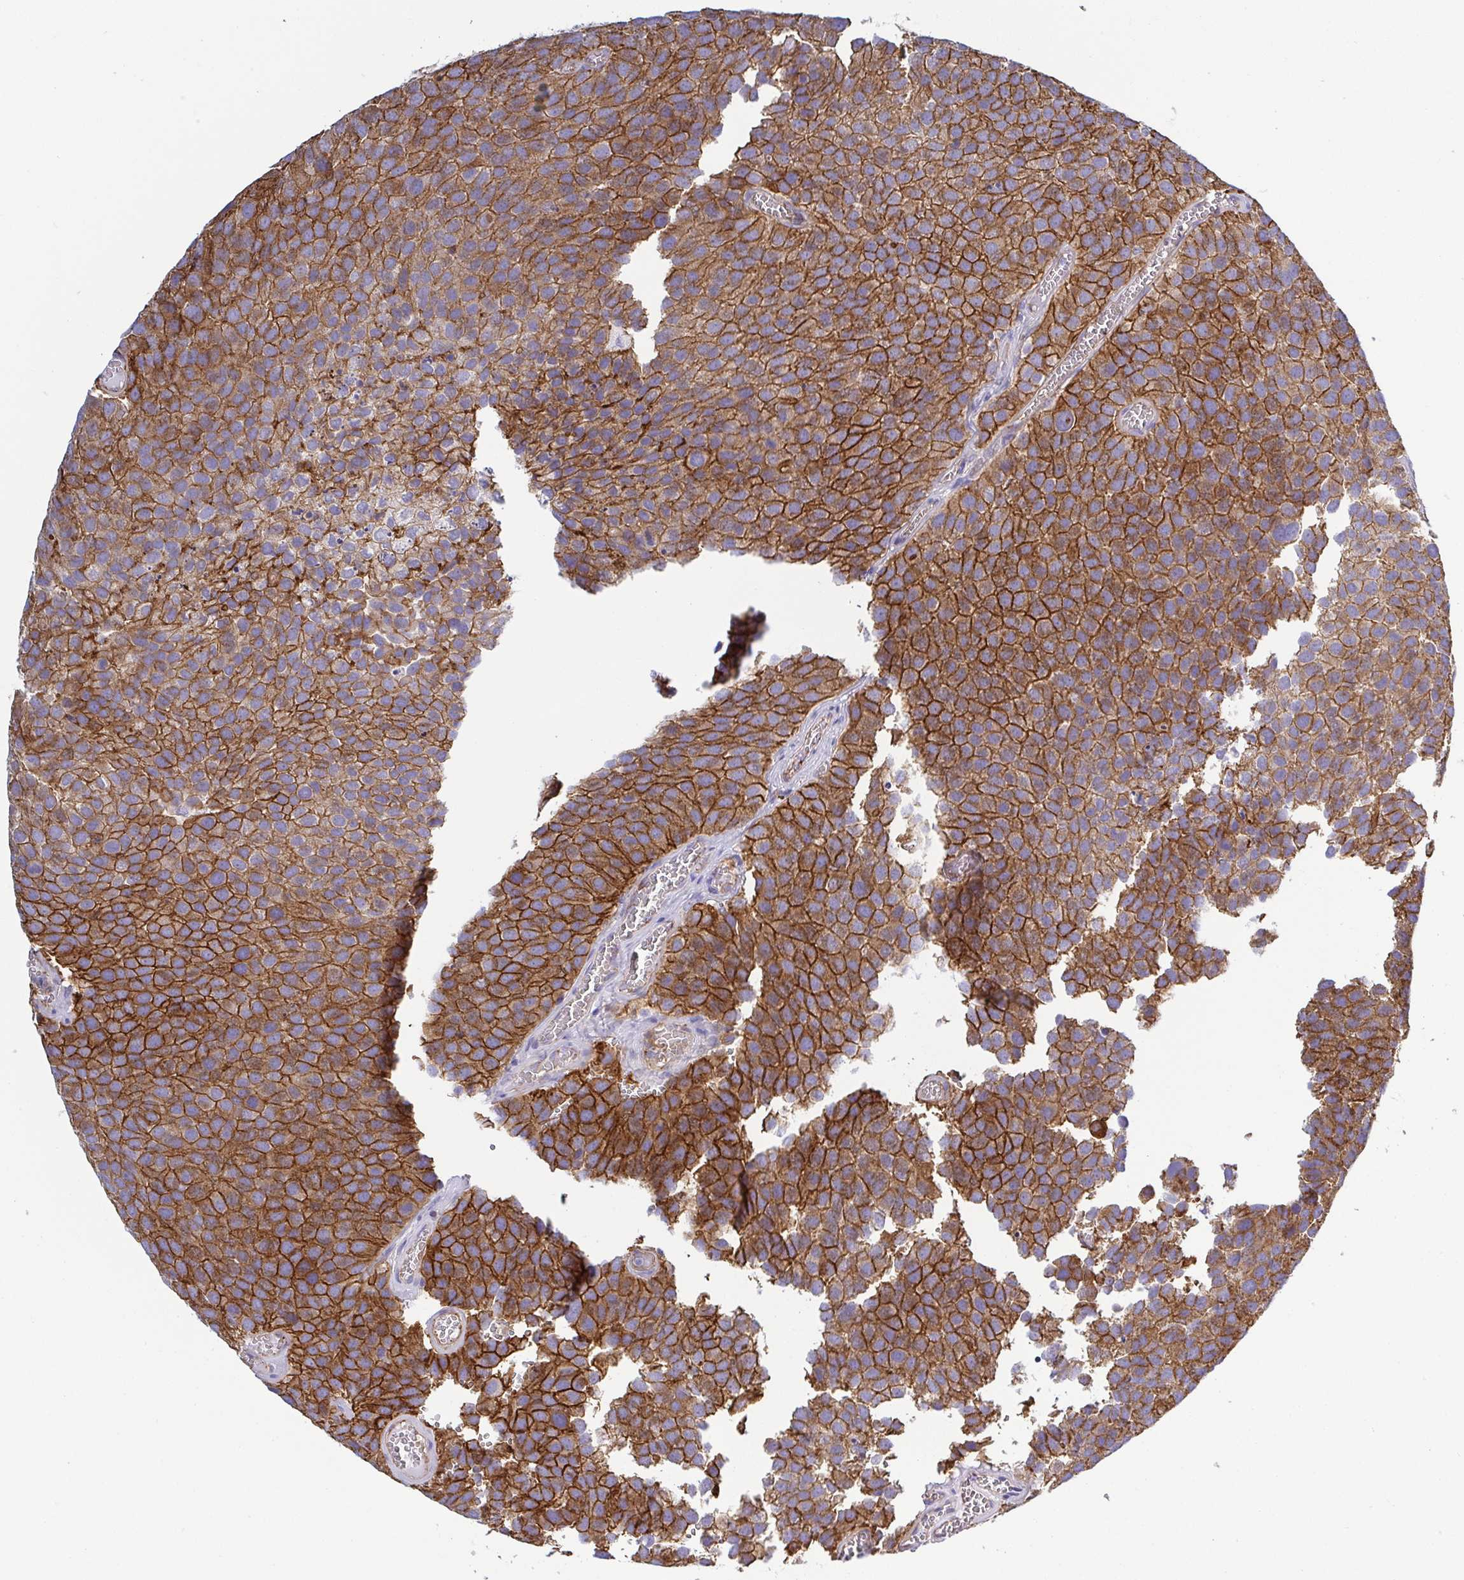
{"staining": {"intensity": "strong", "quantity": ">75%", "location": "cytoplasmic/membranous"}, "tissue": "urothelial cancer", "cell_type": "Tumor cells", "image_type": "cancer", "snomed": [{"axis": "morphology", "description": "Urothelial carcinoma, Low grade"}, {"axis": "topography", "description": "Urinary bladder"}], "caption": "The histopathology image demonstrates staining of urothelial cancer, revealing strong cytoplasmic/membranous protein staining (brown color) within tumor cells. Using DAB (brown) and hematoxylin (blue) stains, captured at high magnification using brightfield microscopy.", "gene": "LIMA1", "patient": {"sex": "female", "age": 69}}